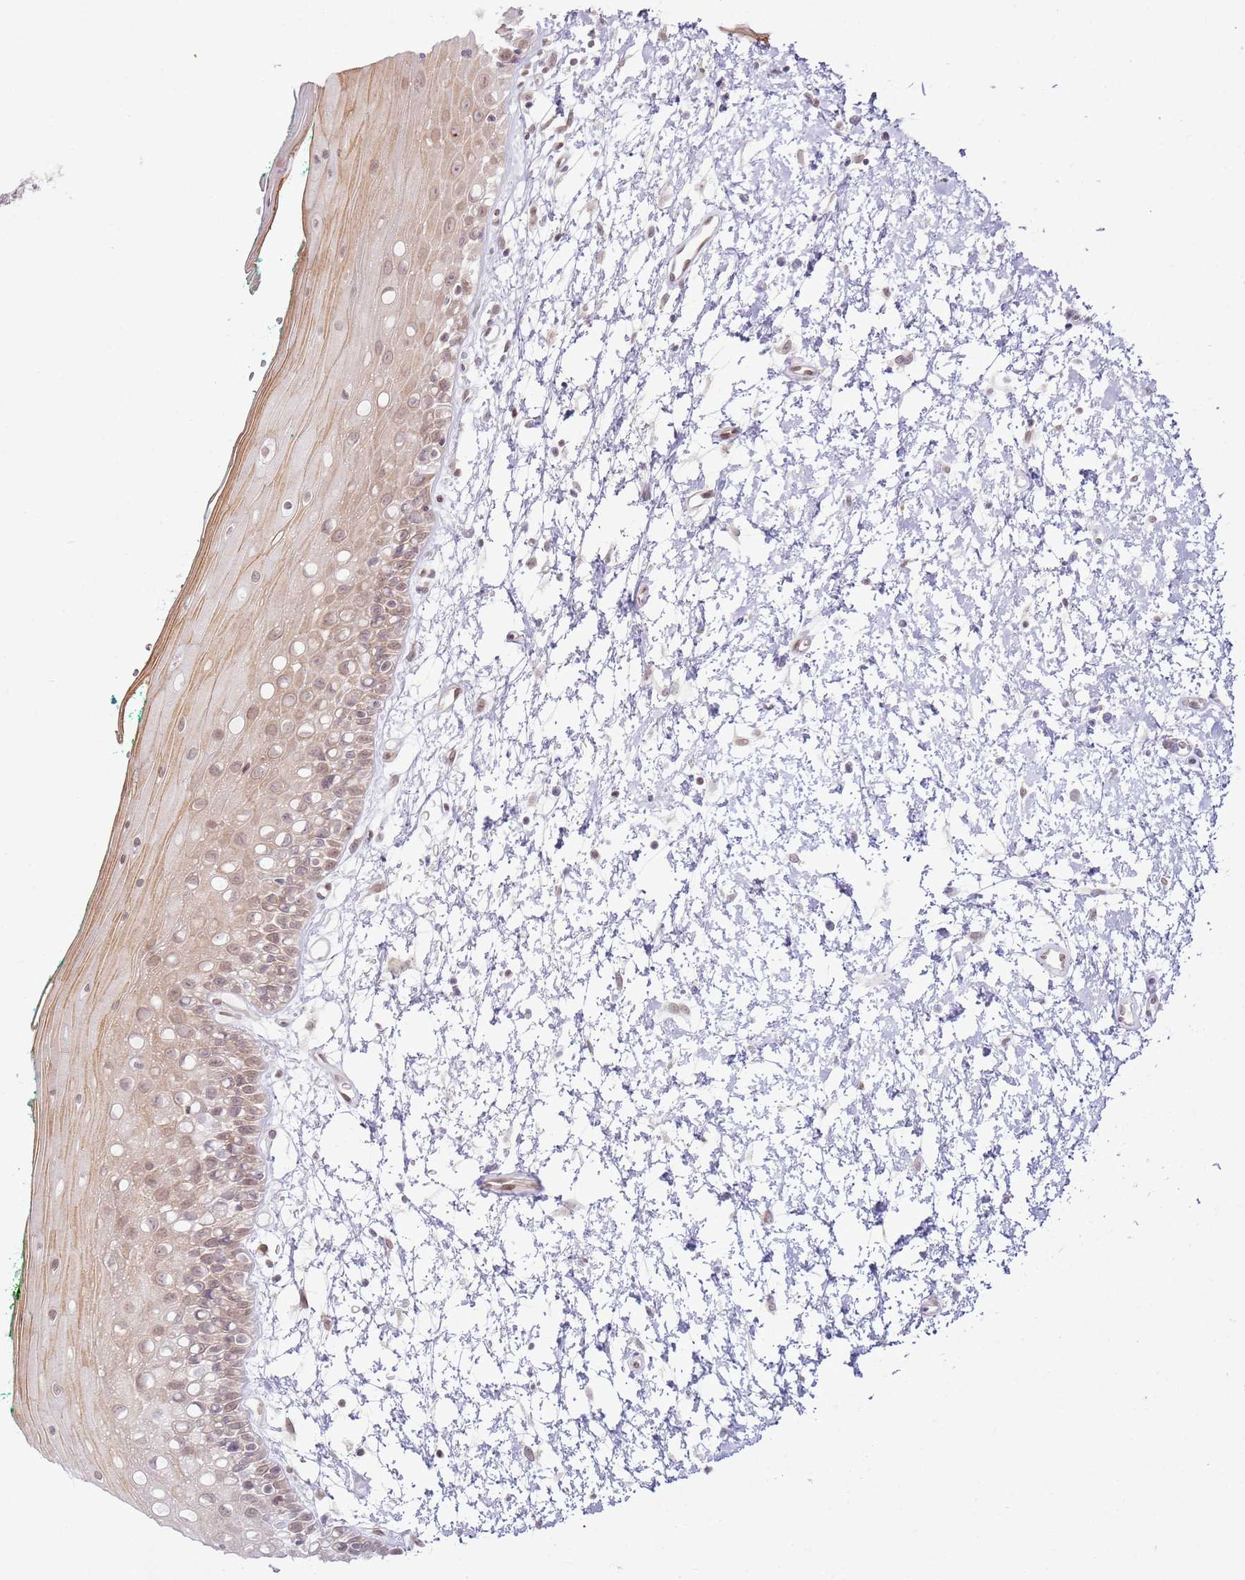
{"staining": {"intensity": "moderate", "quantity": ">75%", "location": "cytoplasmic/membranous,nuclear"}, "tissue": "oral mucosa", "cell_type": "Squamous epithelial cells", "image_type": "normal", "snomed": [{"axis": "morphology", "description": "Normal tissue, NOS"}, {"axis": "topography", "description": "Oral tissue"}], "caption": "Moderate cytoplasmic/membranous,nuclear staining for a protein is identified in approximately >75% of squamous epithelial cells of normal oral mucosa using immunohistochemistry (IHC).", "gene": "KLHL36", "patient": {"sex": "female", "age": 70}}